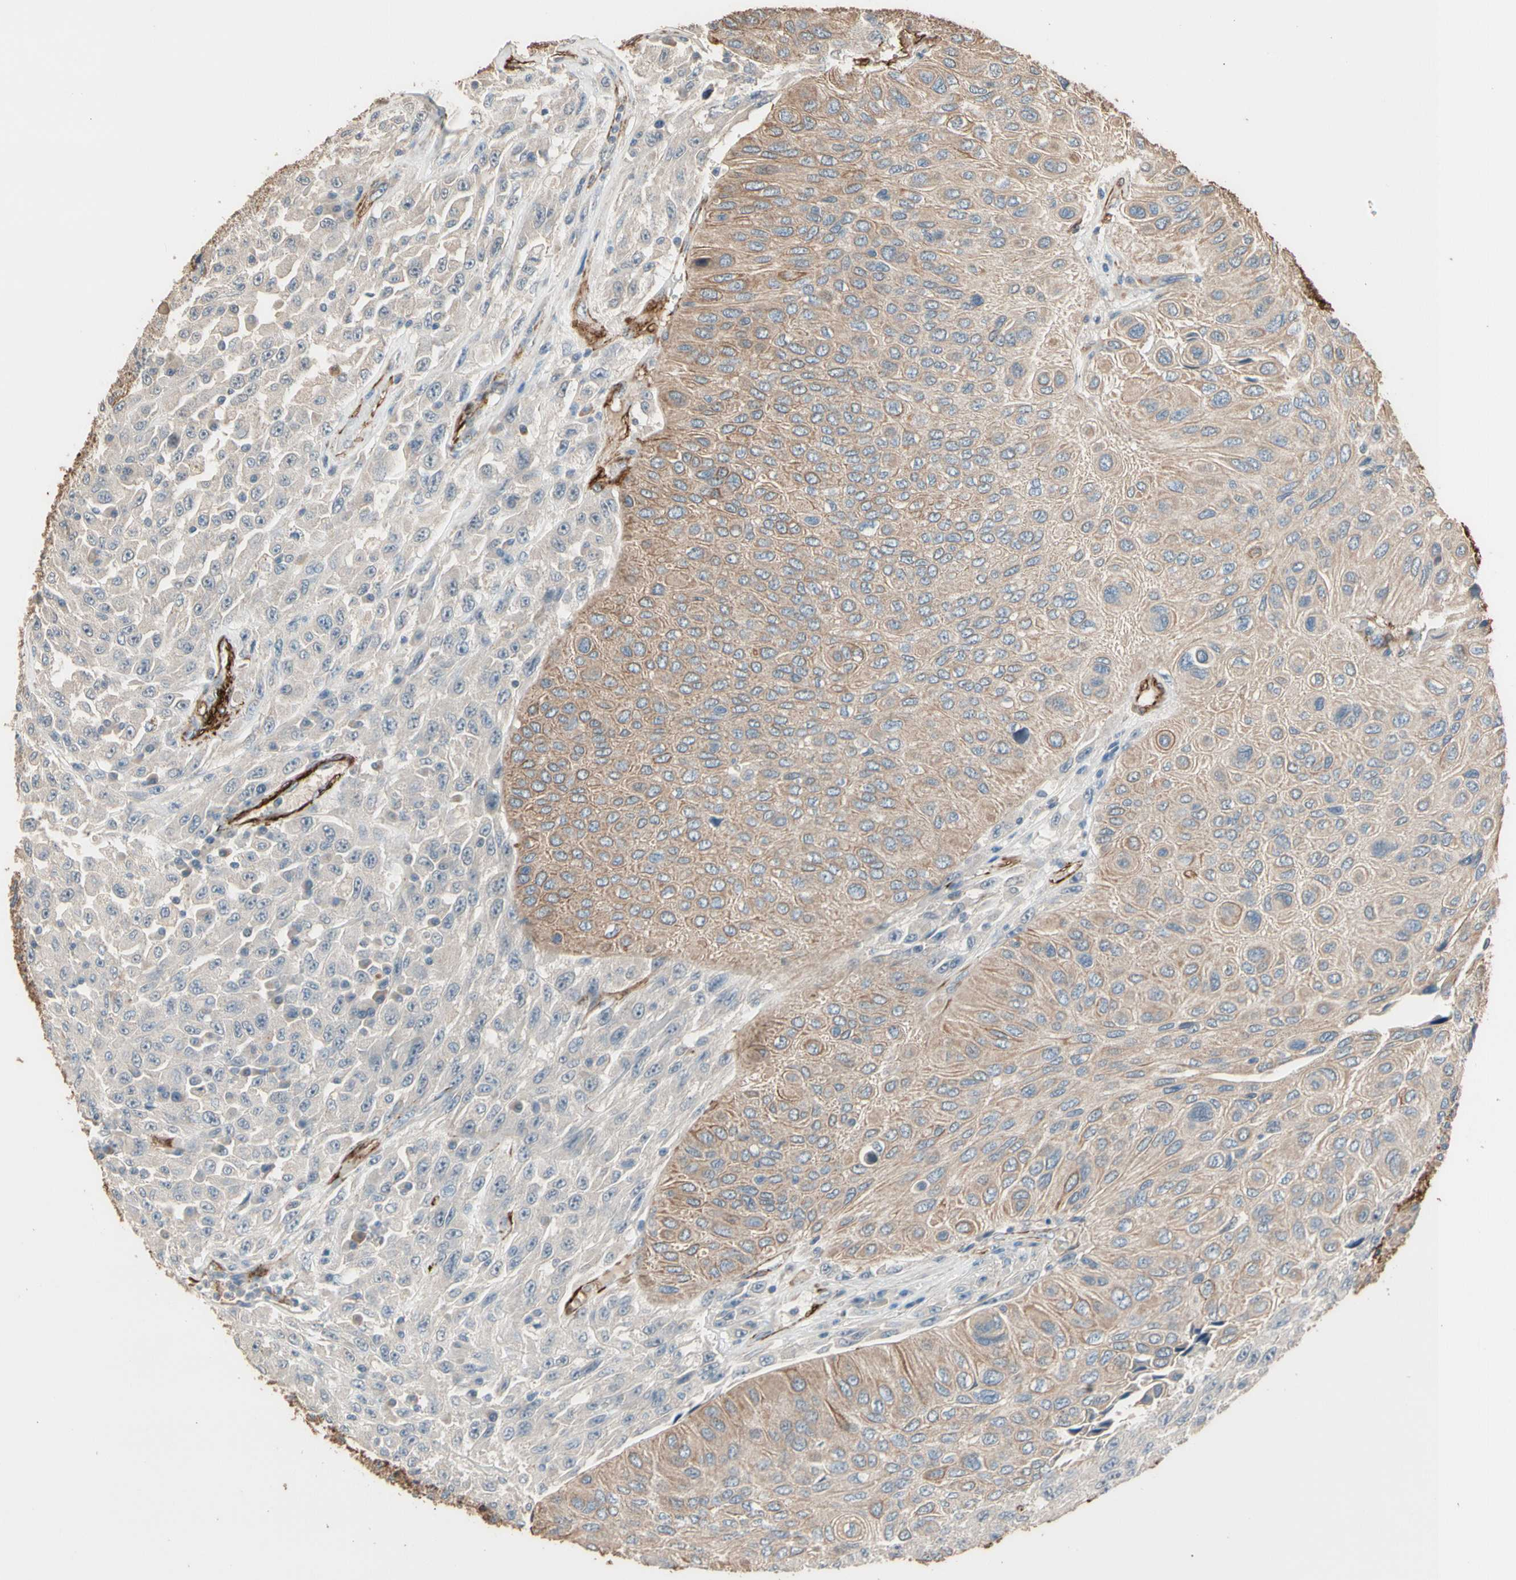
{"staining": {"intensity": "weak", "quantity": "25%-75%", "location": "cytoplasmic/membranous"}, "tissue": "urothelial cancer", "cell_type": "Tumor cells", "image_type": "cancer", "snomed": [{"axis": "morphology", "description": "Urothelial carcinoma, High grade"}, {"axis": "topography", "description": "Urinary bladder"}], "caption": "A photomicrograph showing weak cytoplasmic/membranous positivity in about 25%-75% of tumor cells in urothelial carcinoma (high-grade), as visualized by brown immunohistochemical staining.", "gene": "SUSD2", "patient": {"sex": "male", "age": 66}}